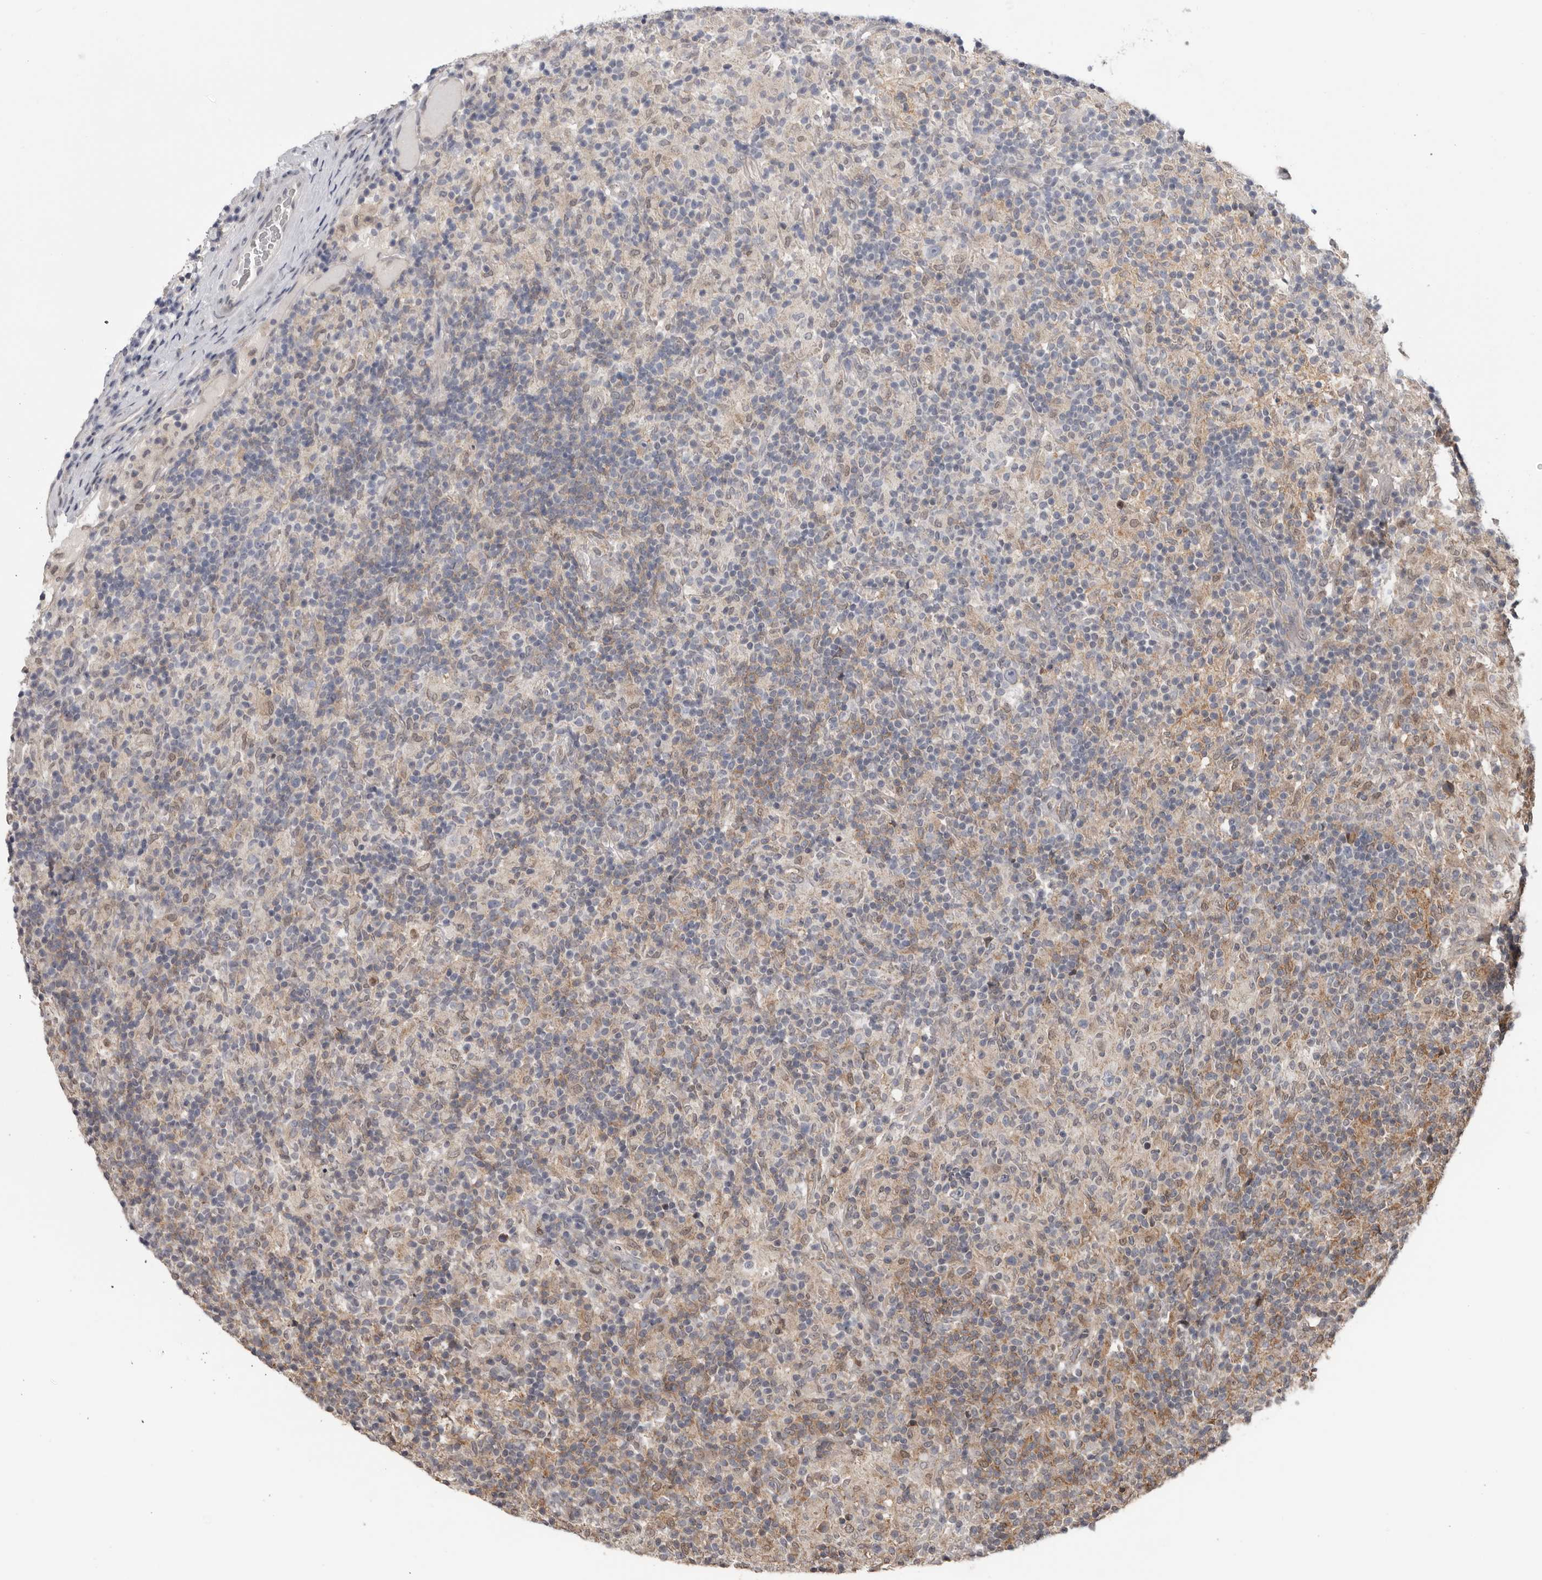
{"staining": {"intensity": "negative", "quantity": "none", "location": "none"}, "tissue": "lymphoma", "cell_type": "Tumor cells", "image_type": "cancer", "snomed": [{"axis": "morphology", "description": "Hodgkin's disease, NOS"}, {"axis": "topography", "description": "Lymph node"}], "caption": "Immunohistochemistry (IHC) of Hodgkin's disease shows no positivity in tumor cells.", "gene": "MOGAT2", "patient": {"sex": "male", "age": 70}}